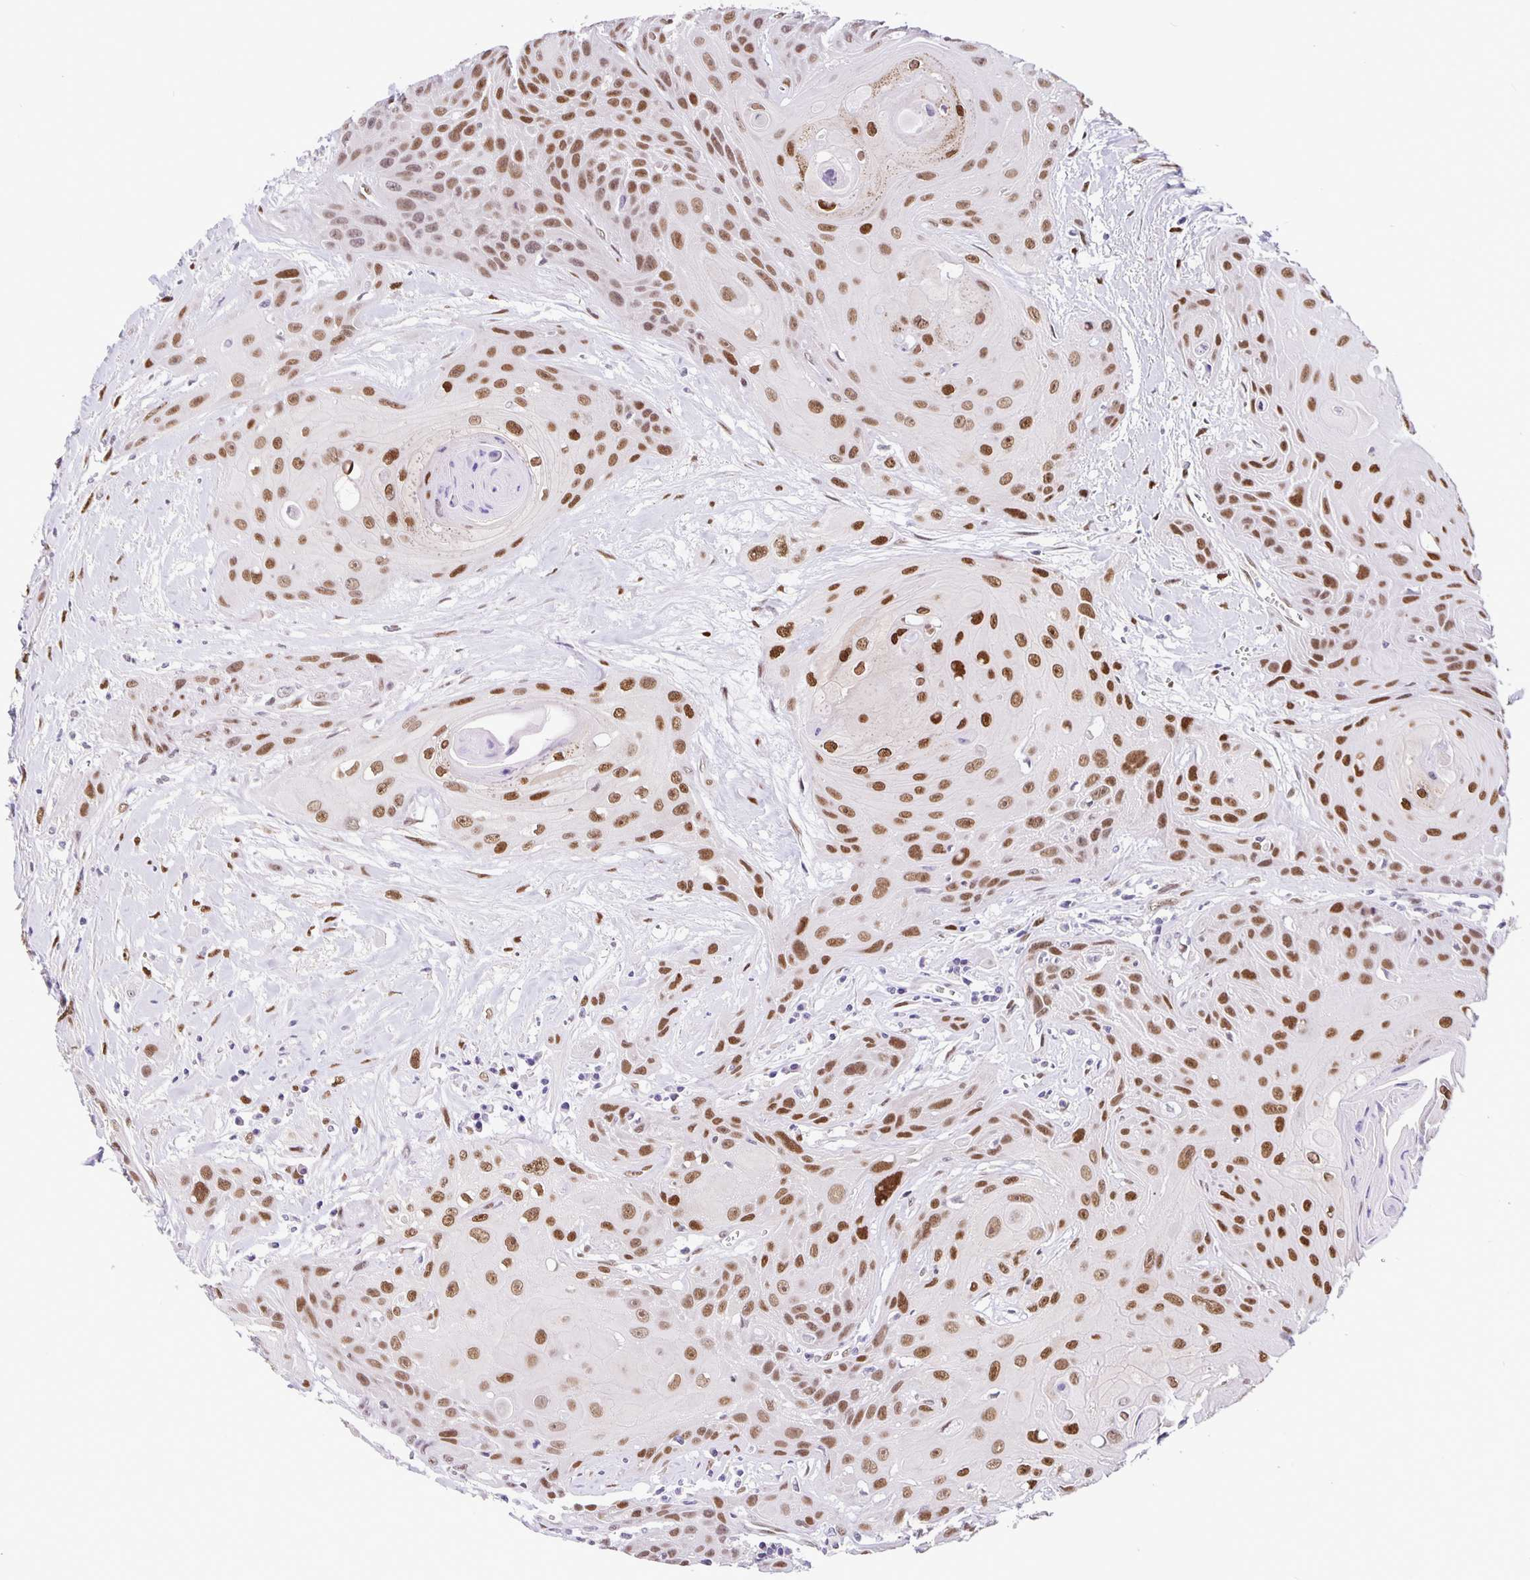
{"staining": {"intensity": "moderate", "quantity": ">75%", "location": "nuclear"}, "tissue": "head and neck cancer", "cell_type": "Tumor cells", "image_type": "cancer", "snomed": [{"axis": "morphology", "description": "Squamous cell carcinoma, NOS"}, {"axis": "topography", "description": "Head-Neck"}], "caption": "High-magnification brightfield microscopy of head and neck cancer stained with DAB (brown) and counterstained with hematoxylin (blue). tumor cells exhibit moderate nuclear staining is identified in approximately>75% of cells. (DAB IHC with brightfield microscopy, high magnification).", "gene": "FOSL2", "patient": {"sex": "female", "age": 73}}